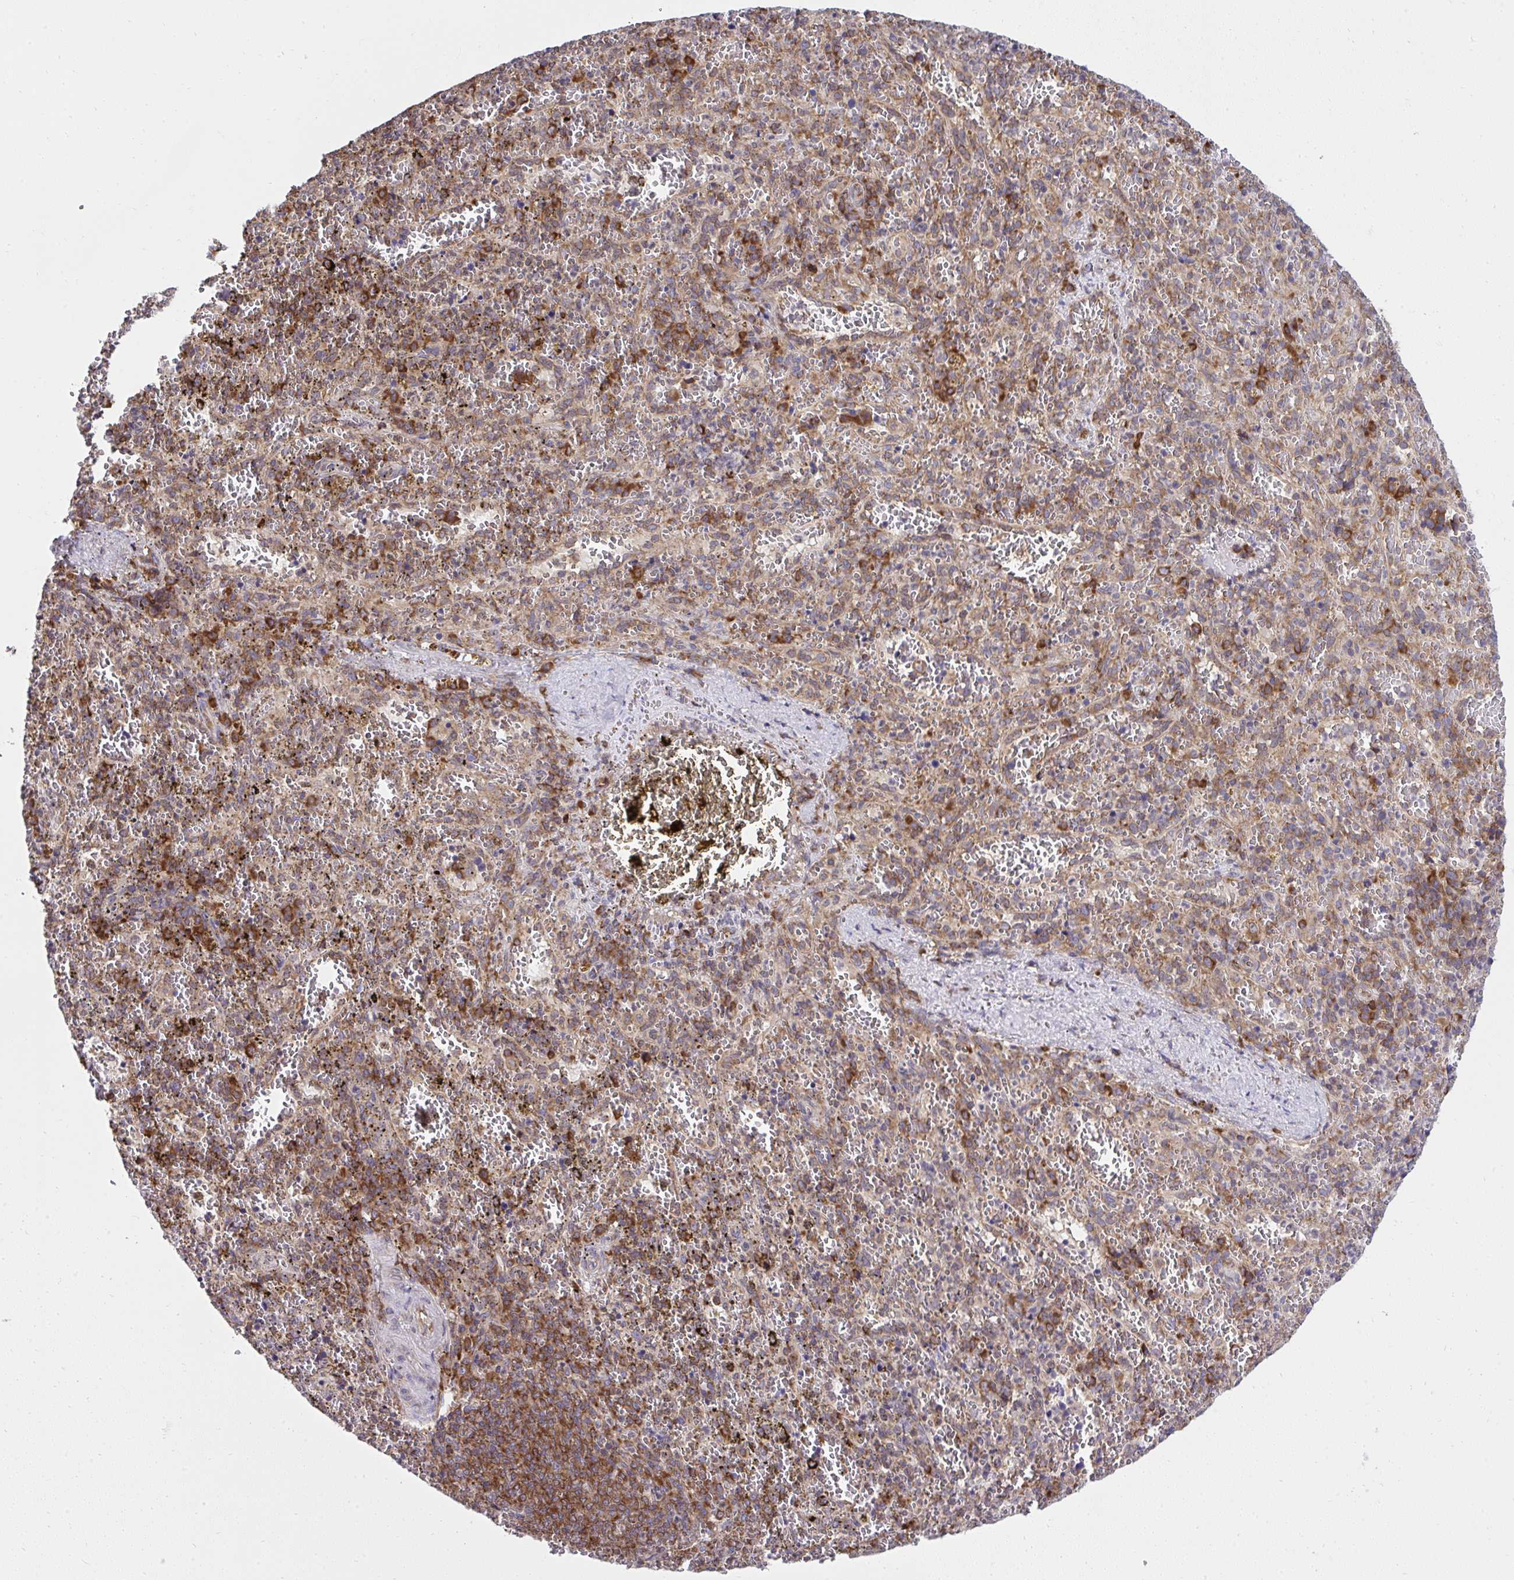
{"staining": {"intensity": "weak", "quantity": "<25%", "location": "cytoplasmic/membranous"}, "tissue": "spleen", "cell_type": "Cells in red pulp", "image_type": "normal", "snomed": [{"axis": "morphology", "description": "Normal tissue, NOS"}, {"axis": "topography", "description": "Spleen"}], "caption": "The image reveals no staining of cells in red pulp in normal spleen.", "gene": "RPS7", "patient": {"sex": "female", "age": 50}}